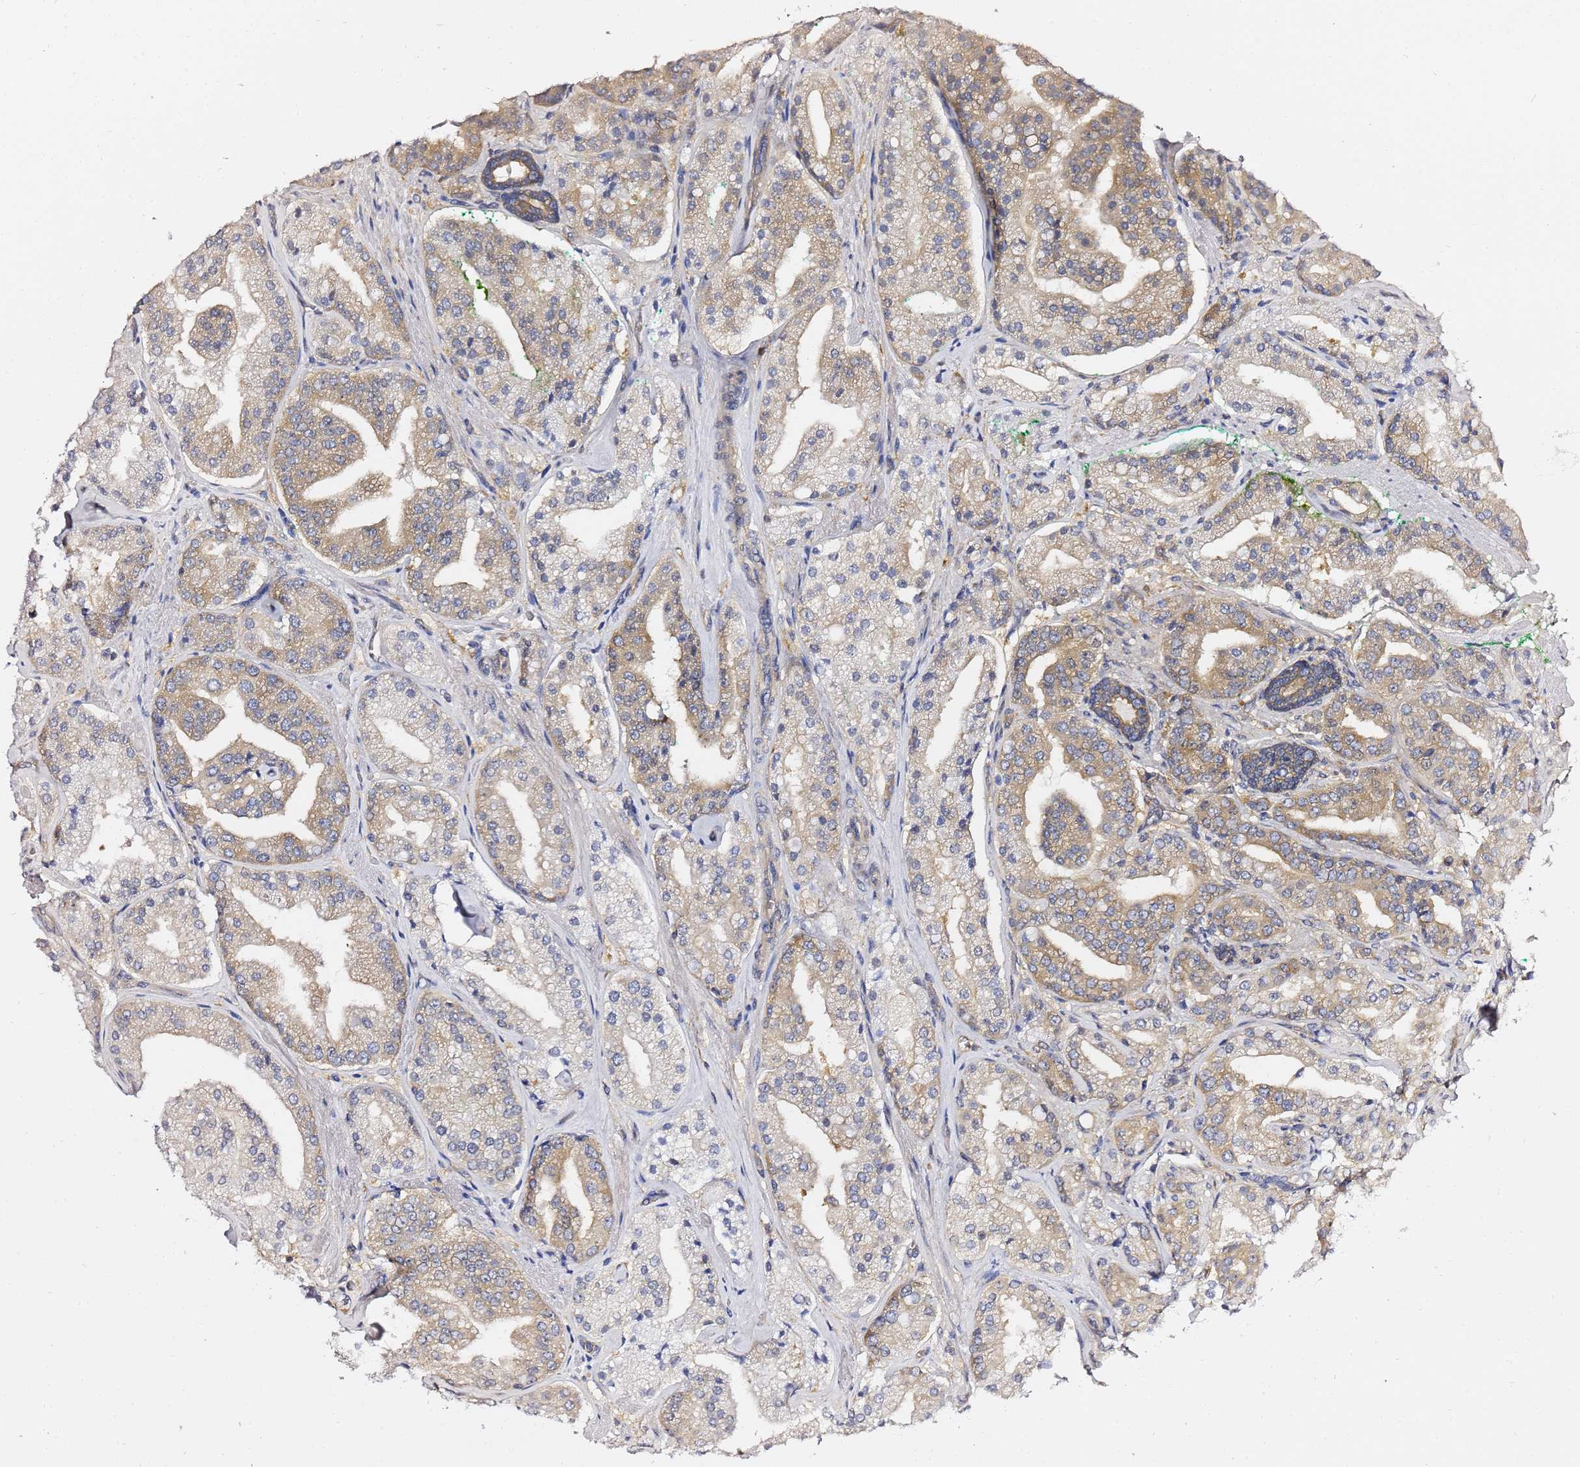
{"staining": {"intensity": "weak", "quantity": ">75%", "location": "cytoplasmic/membranous"}, "tissue": "prostate cancer", "cell_type": "Tumor cells", "image_type": "cancer", "snomed": [{"axis": "morphology", "description": "Adenocarcinoma, High grade"}, {"axis": "topography", "description": "Prostate"}], "caption": "Immunohistochemistry photomicrograph of prostate adenocarcinoma (high-grade) stained for a protein (brown), which reveals low levels of weak cytoplasmic/membranous expression in about >75% of tumor cells.", "gene": "LENG1", "patient": {"sex": "male", "age": 63}}